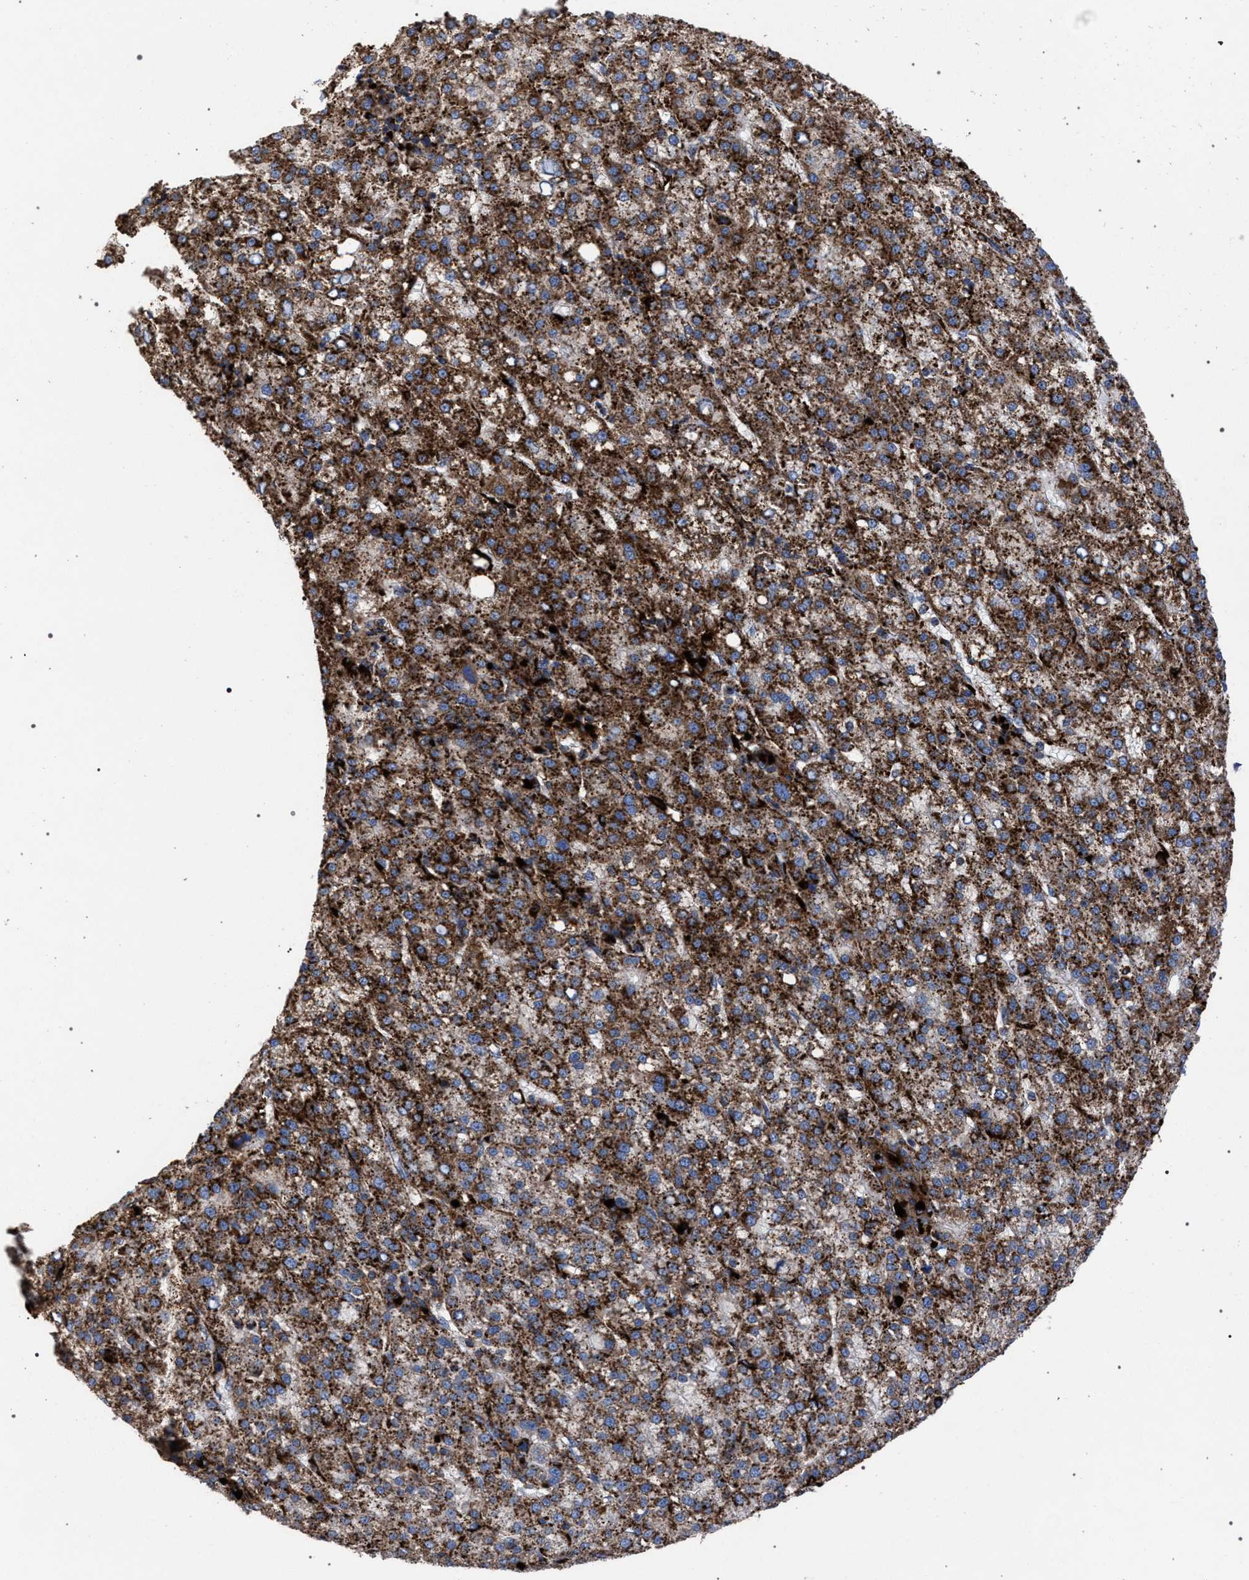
{"staining": {"intensity": "strong", "quantity": ">75%", "location": "cytoplasmic/membranous"}, "tissue": "liver cancer", "cell_type": "Tumor cells", "image_type": "cancer", "snomed": [{"axis": "morphology", "description": "Carcinoma, Hepatocellular, NOS"}, {"axis": "topography", "description": "Liver"}], "caption": "Liver hepatocellular carcinoma was stained to show a protein in brown. There is high levels of strong cytoplasmic/membranous positivity in about >75% of tumor cells.", "gene": "PPT1", "patient": {"sex": "female", "age": 58}}